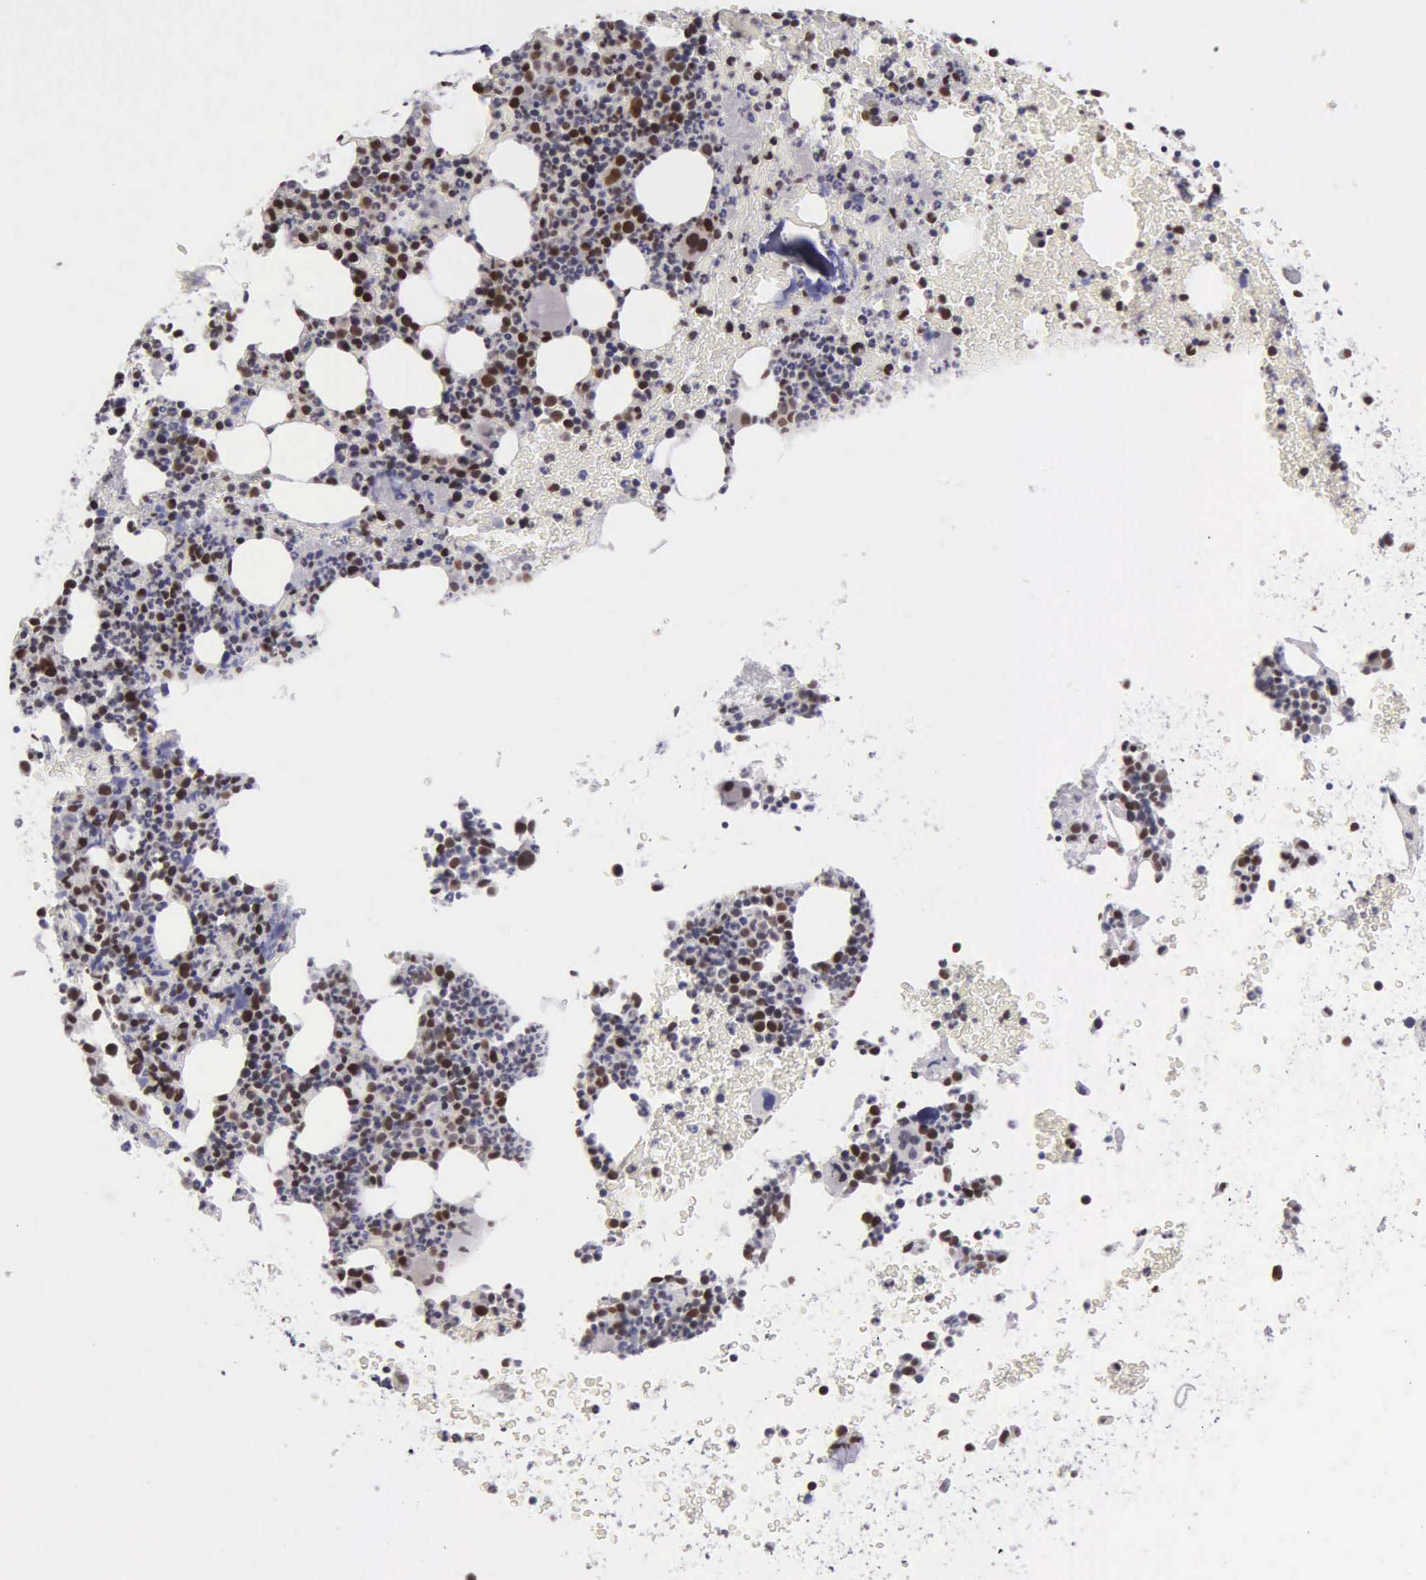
{"staining": {"intensity": "strong", "quantity": "25%-75%", "location": "nuclear"}, "tissue": "bone marrow", "cell_type": "Hematopoietic cells", "image_type": "normal", "snomed": [{"axis": "morphology", "description": "Normal tissue, NOS"}, {"axis": "topography", "description": "Bone marrow"}], "caption": "Unremarkable bone marrow demonstrates strong nuclear staining in about 25%-75% of hematopoietic cells, visualized by immunohistochemistry.", "gene": "UBR7", "patient": {"sex": "female", "age": 52}}